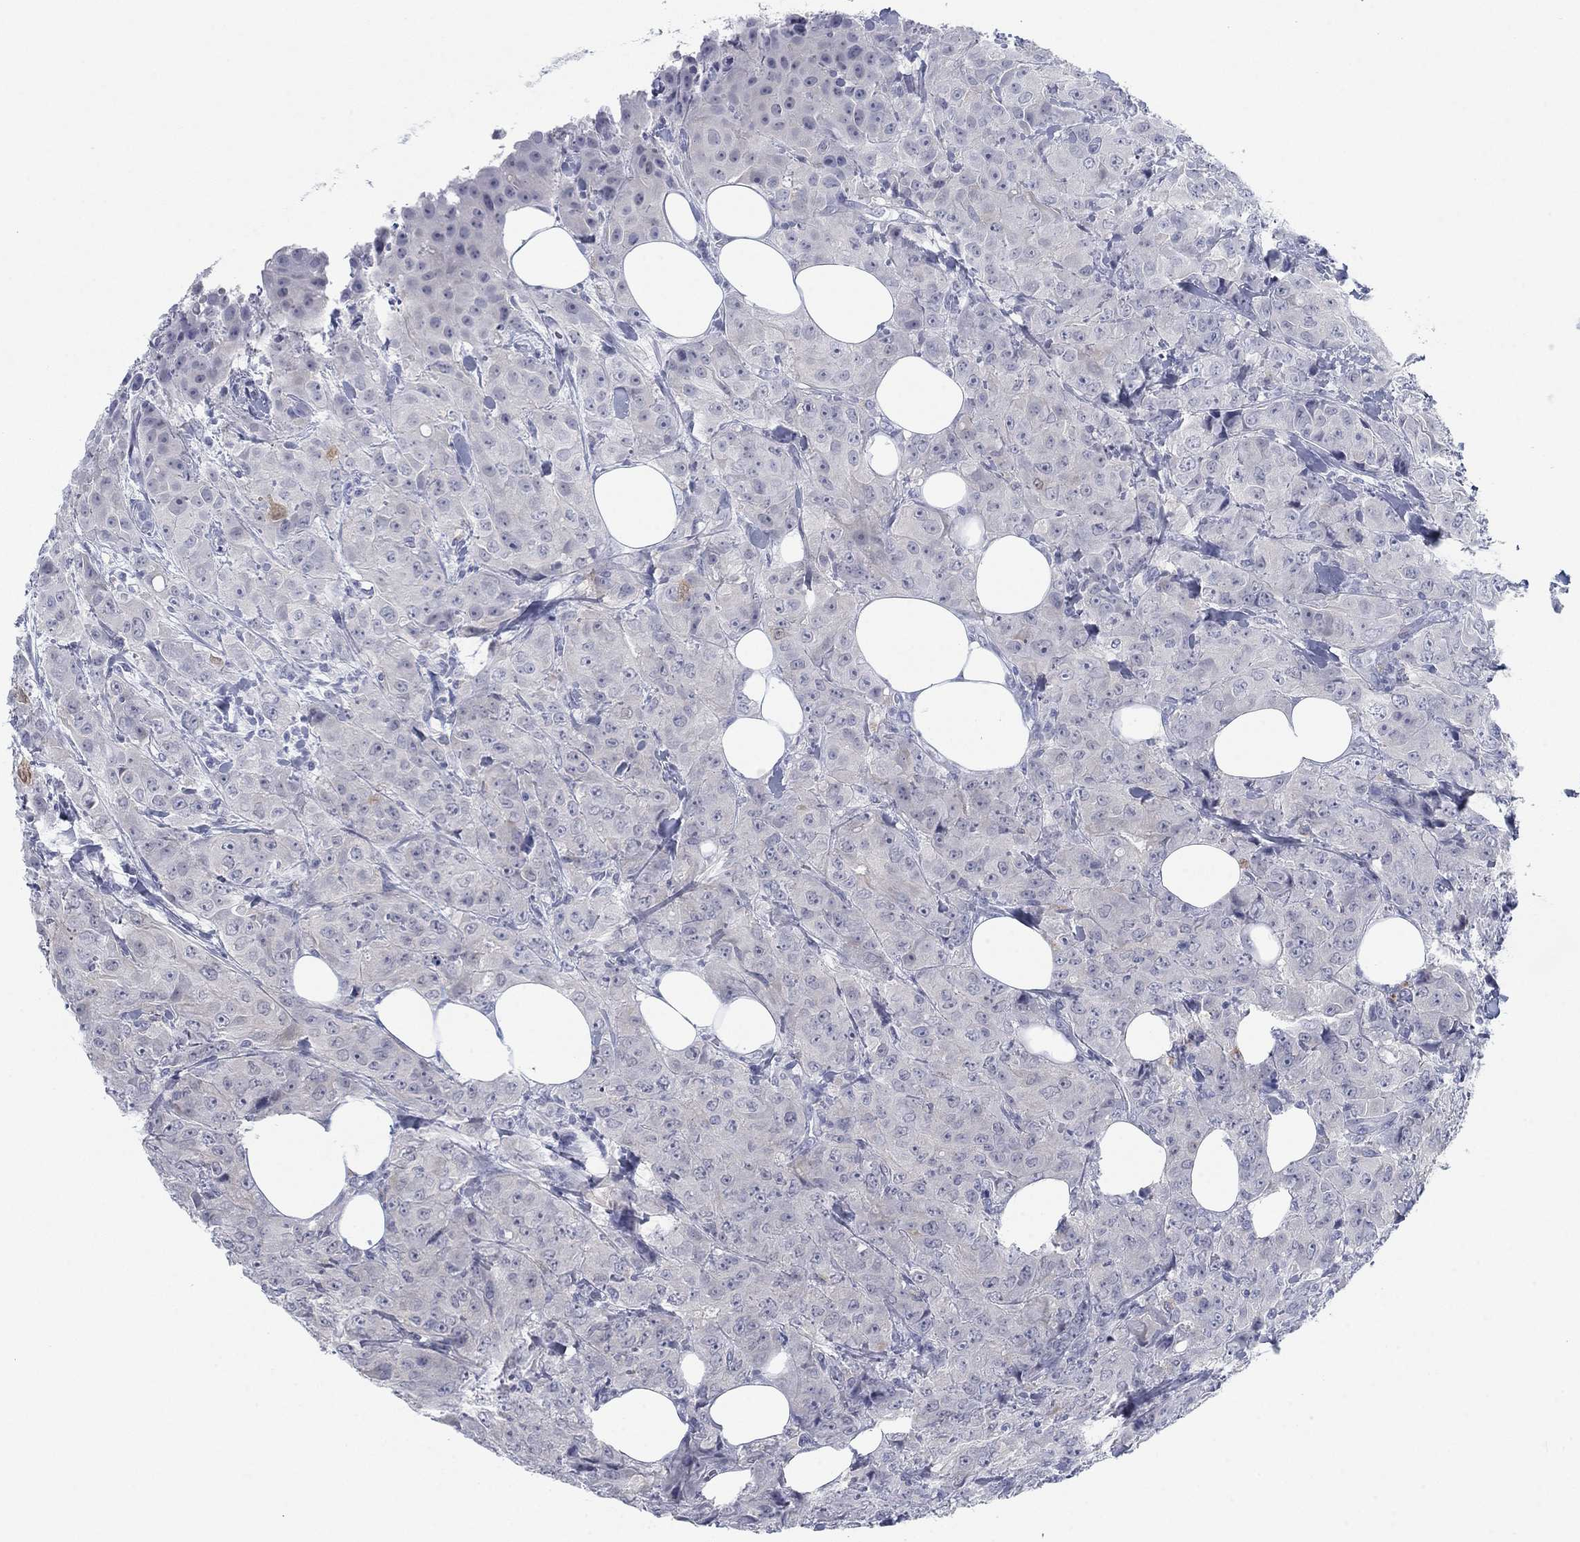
{"staining": {"intensity": "negative", "quantity": "none", "location": "none"}, "tissue": "breast cancer", "cell_type": "Tumor cells", "image_type": "cancer", "snomed": [{"axis": "morphology", "description": "Duct carcinoma"}, {"axis": "topography", "description": "Breast"}], "caption": "IHC micrograph of infiltrating ductal carcinoma (breast) stained for a protein (brown), which exhibits no positivity in tumor cells. (DAB immunohistochemistry with hematoxylin counter stain).", "gene": "DNAL1", "patient": {"sex": "female", "age": 43}}